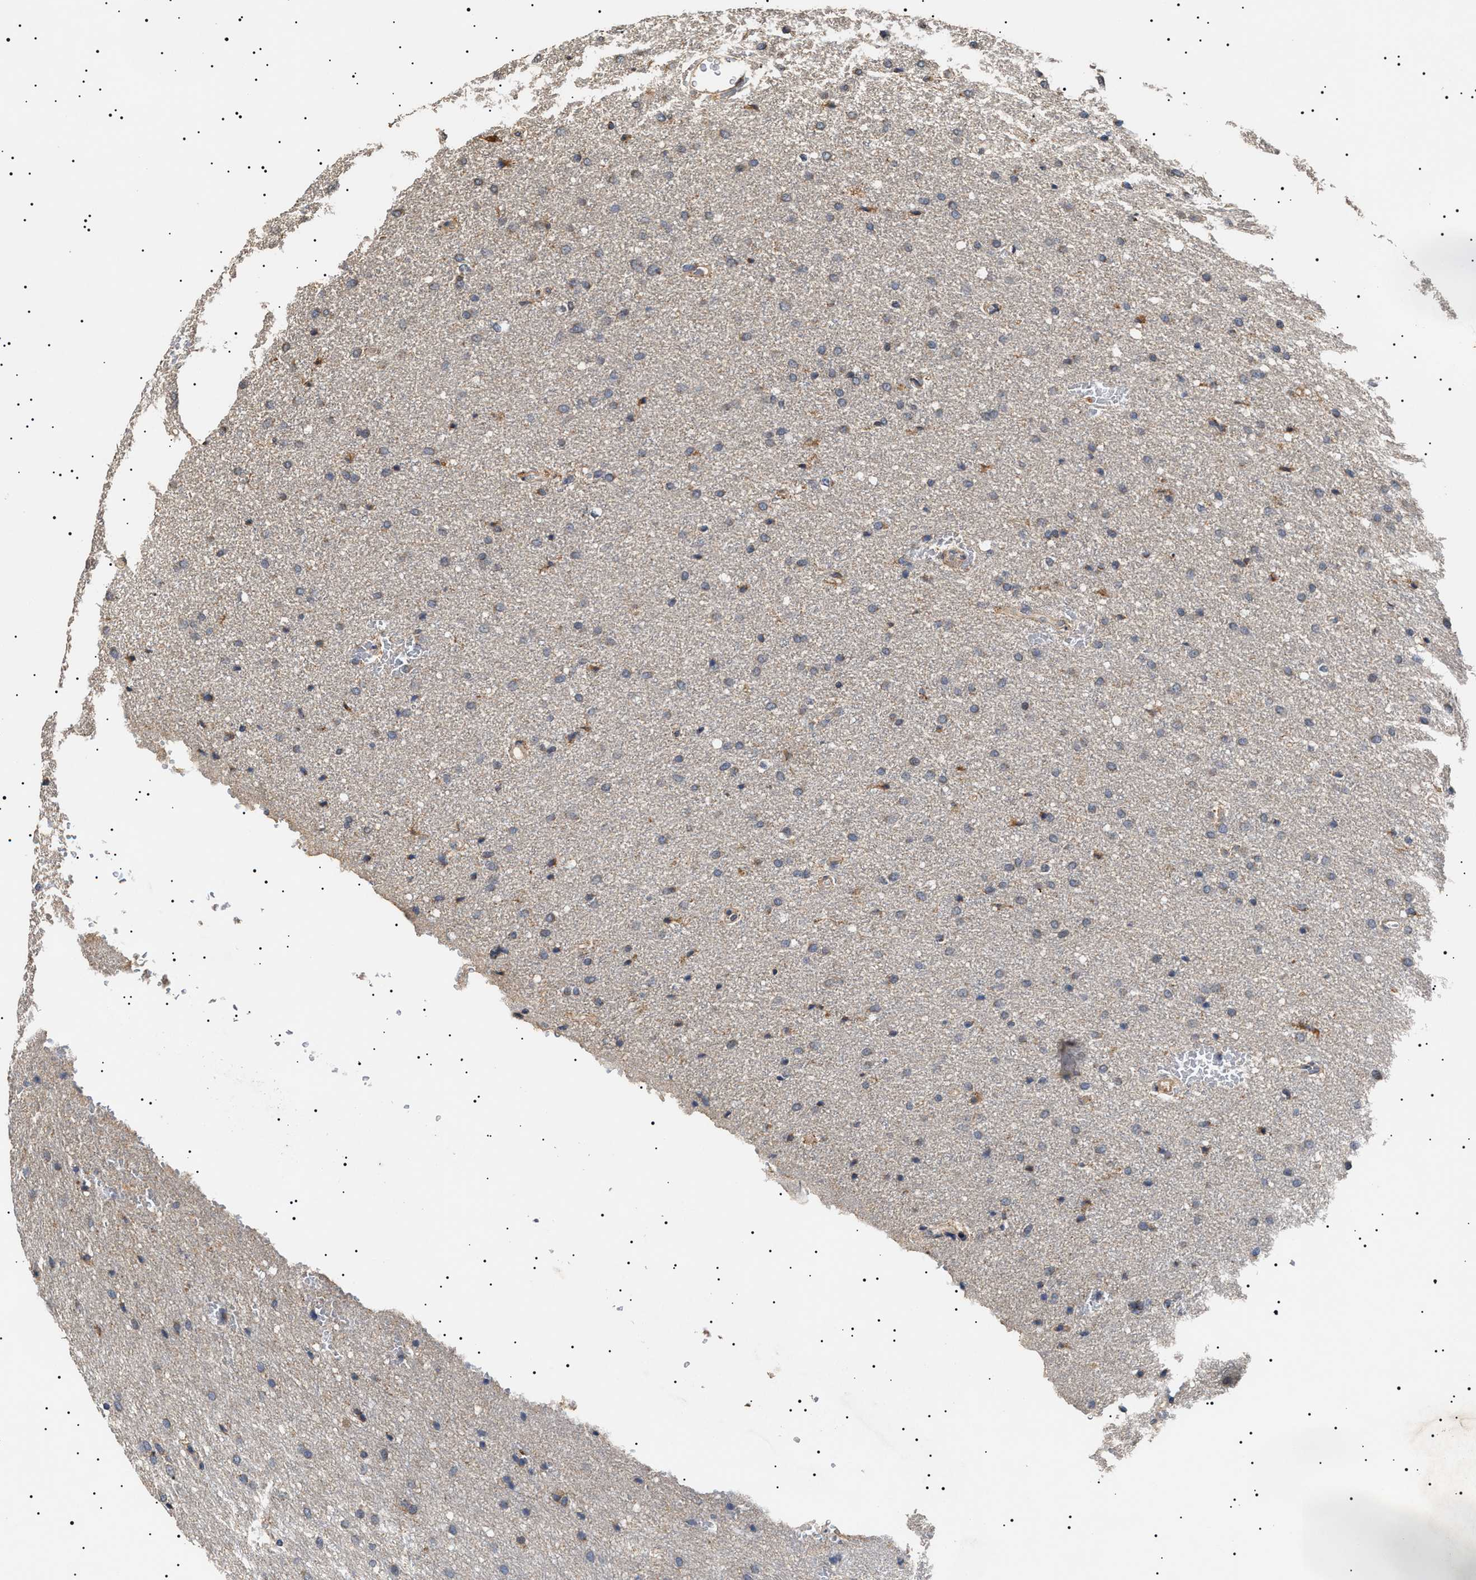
{"staining": {"intensity": "weak", "quantity": "<25%", "location": "cytoplasmic/membranous"}, "tissue": "glioma", "cell_type": "Tumor cells", "image_type": "cancer", "snomed": [{"axis": "morphology", "description": "Glioma, malignant, Low grade"}, {"axis": "topography", "description": "Brain"}], "caption": "This is an IHC histopathology image of malignant low-grade glioma. There is no expression in tumor cells.", "gene": "RAB34", "patient": {"sex": "female", "age": 37}}